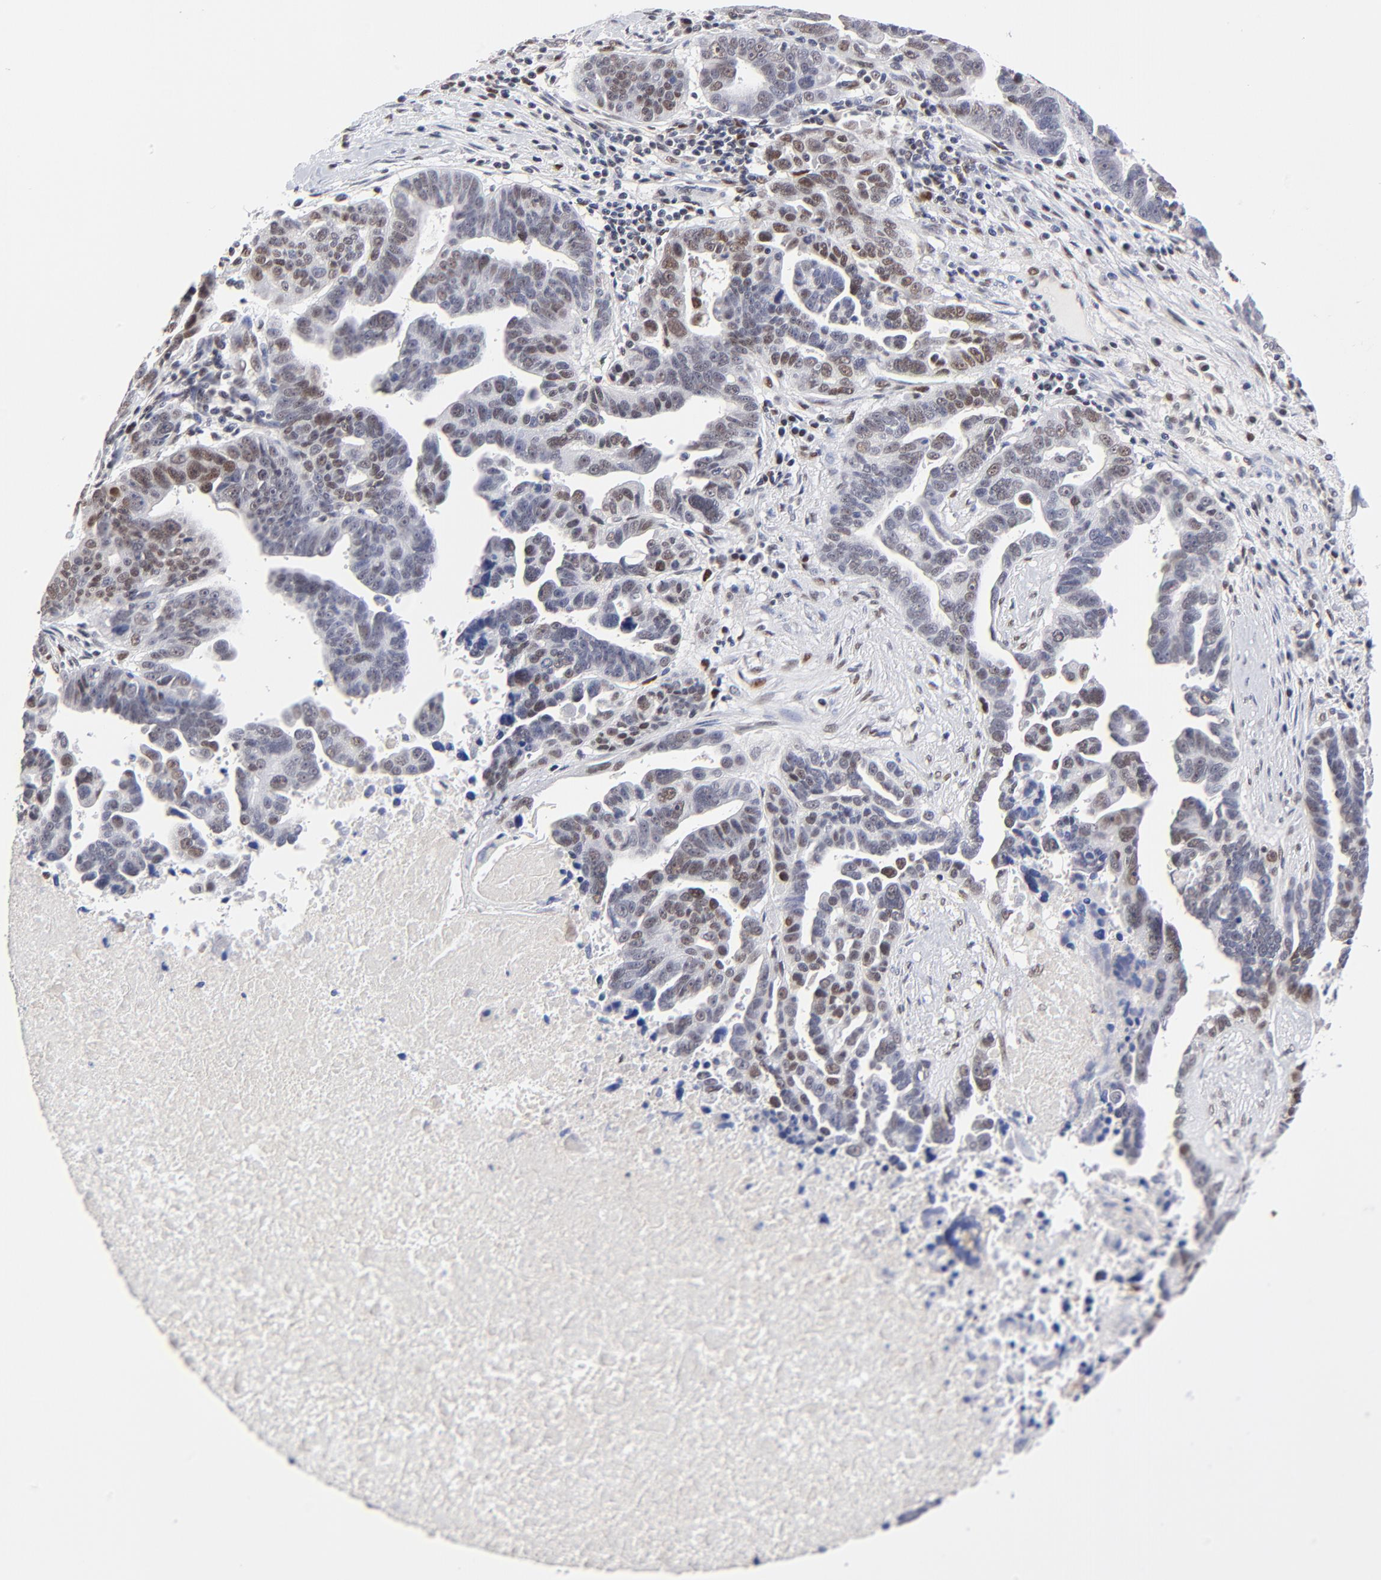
{"staining": {"intensity": "moderate", "quantity": "<25%", "location": "nuclear"}, "tissue": "ovarian cancer", "cell_type": "Tumor cells", "image_type": "cancer", "snomed": [{"axis": "morphology", "description": "Carcinoma, endometroid"}, {"axis": "morphology", "description": "Cystadenocarcinoma, serous, NOS"}, {"axis": "topography", "description": "Ovary"}], "caption": "There is low levels of moderate nuclear staining in tumor cells of ovarian cancer, as demonstrated by immunohistochemical staining (brown color).", "gene": "OGFOD1", "patient": {"sex": "female", "age": 45}}